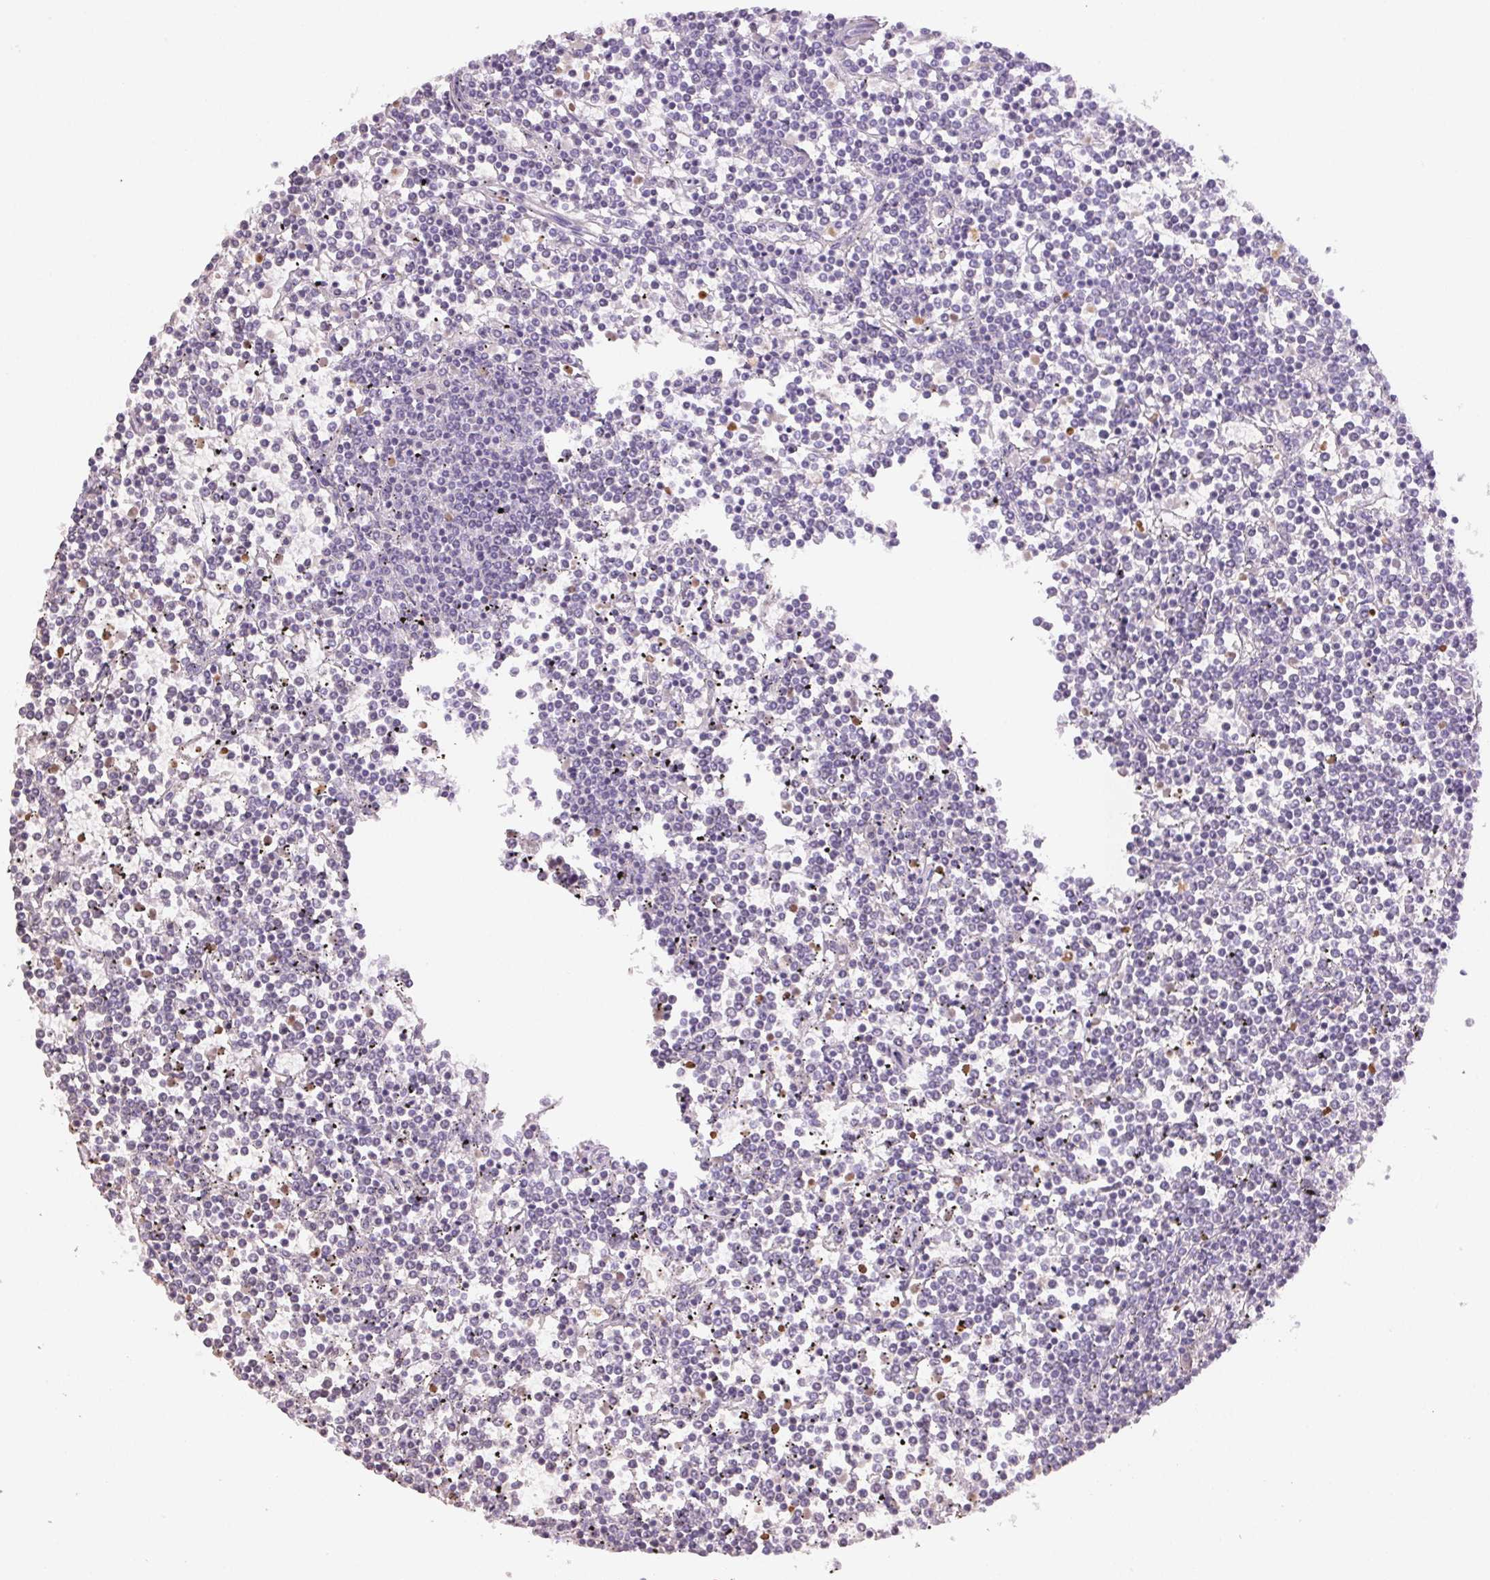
{"staining": {"intensity": "negative", "quantity": "none", "location": "none"}, "tissue": "lymphoma", "cell_type": "Tumor cells", "image_type": "cancer", "snomed": [{"axis": "morphology", "description": "Malignant lymphoma, non-Hodgkin's type, Low grade"}, {"axis": "topography", "description": "Spleen"}], "caption": "Human low-grade malignant lymphoma, non-Hodgkin's type stained for a protein using immunohistochemistry reveals no staining in tumor cells.", "gene": "PADI4", "patient": {"sex": "female", "age": 19}}